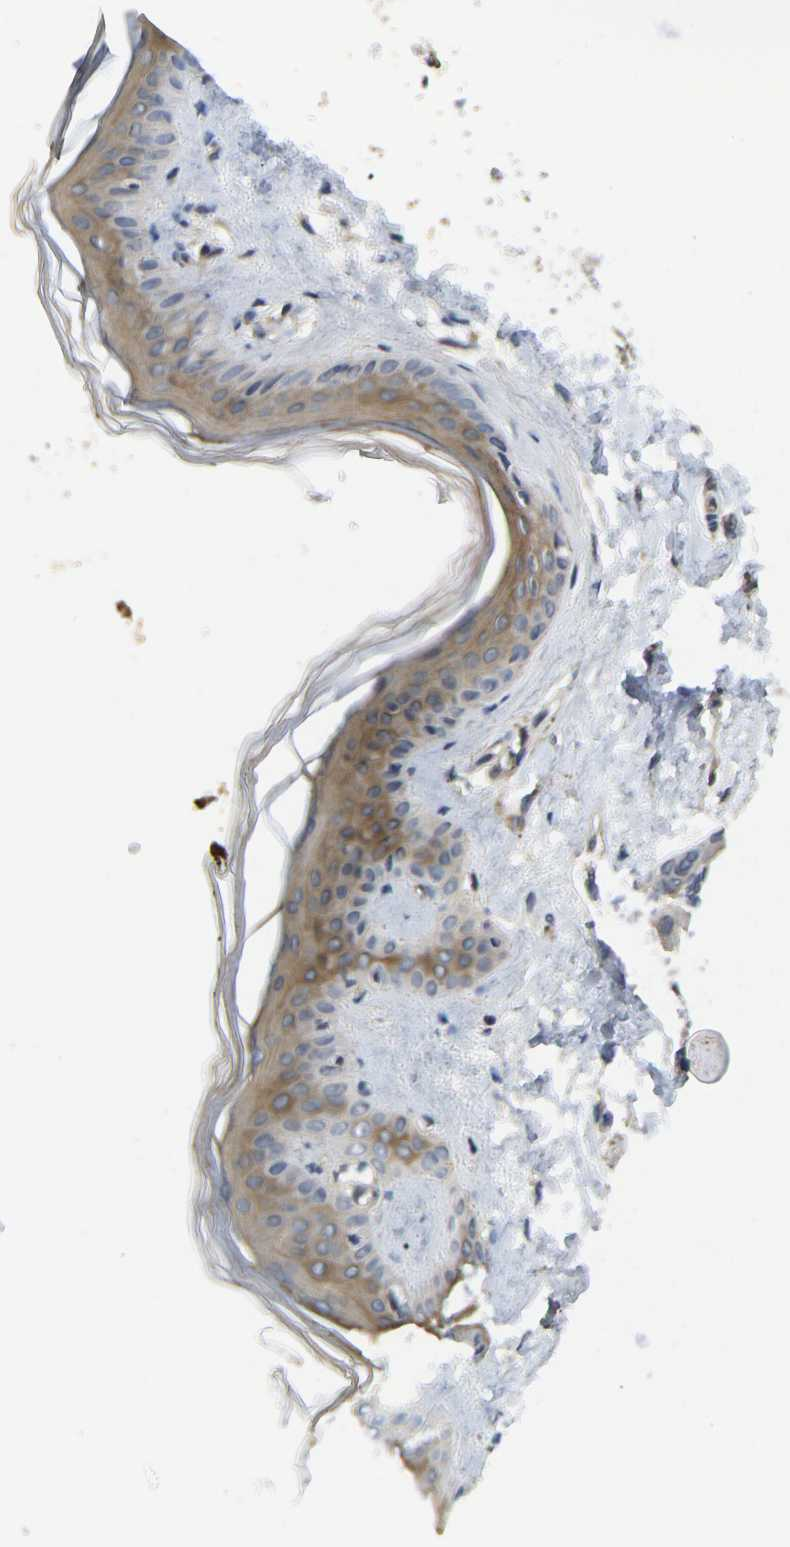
{"staining": {"intensity": "weak", "quantity": ">75%", "location": "cytoplasmic/membranous"}, "tissue": "skin", "cell_type": "Fibroblasts", "image_type": "normal", "snomed": [{"axis": "morphology", "description": "Normal tissue, NOS"}, {"axis": "topography", "description": "Skin"}], "caption": "High-power microscopy captured an IHC photomicrograph of unremarkable skin, revealing weak cytoplasmic/membranous staining in about >75% of fibroblasts.", "gene": "NDRG3", "patient": {"sex": "female", "age": 17}}